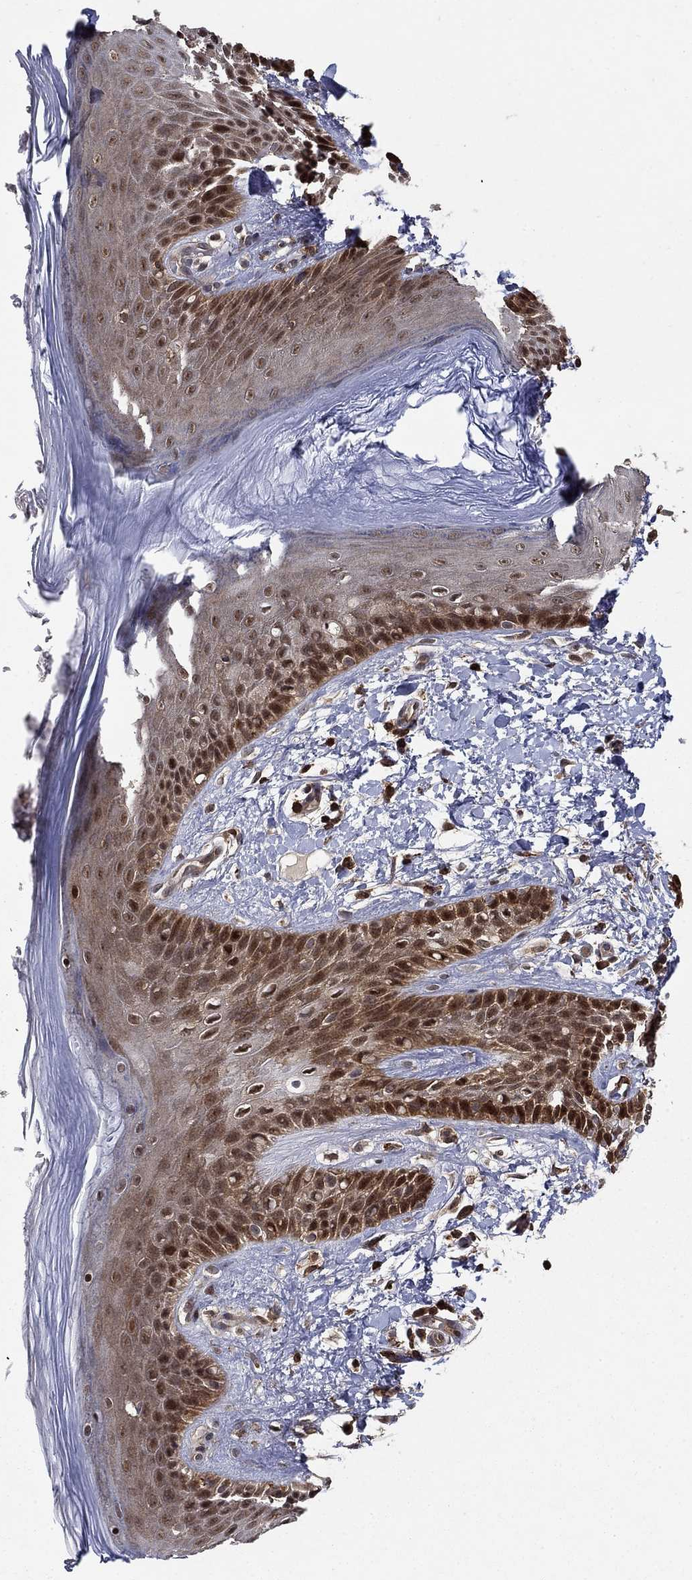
{"staining": {"intensity": "strong", "quantity": "25%-75%", "location": "nuclear"}, "tissue": "skin", "cell_type": "Epidermal cells", "image_type": "normal", "snomed": [{"axis": "morphology", "description": "Normal tissue, NOS"}, {"axis": "topography", "description": "Anal"}], "caption": "Immunohistochemistry photomicrograph of benign skin: human skin stained using immunohistochemistry displays high levels of strong protein expression localized specifically in the nuclear of epidermal cells, appearing as a nuclear brown color.", "gene": "CCDC66", "patient": {"sex": "male", "age": 36}}